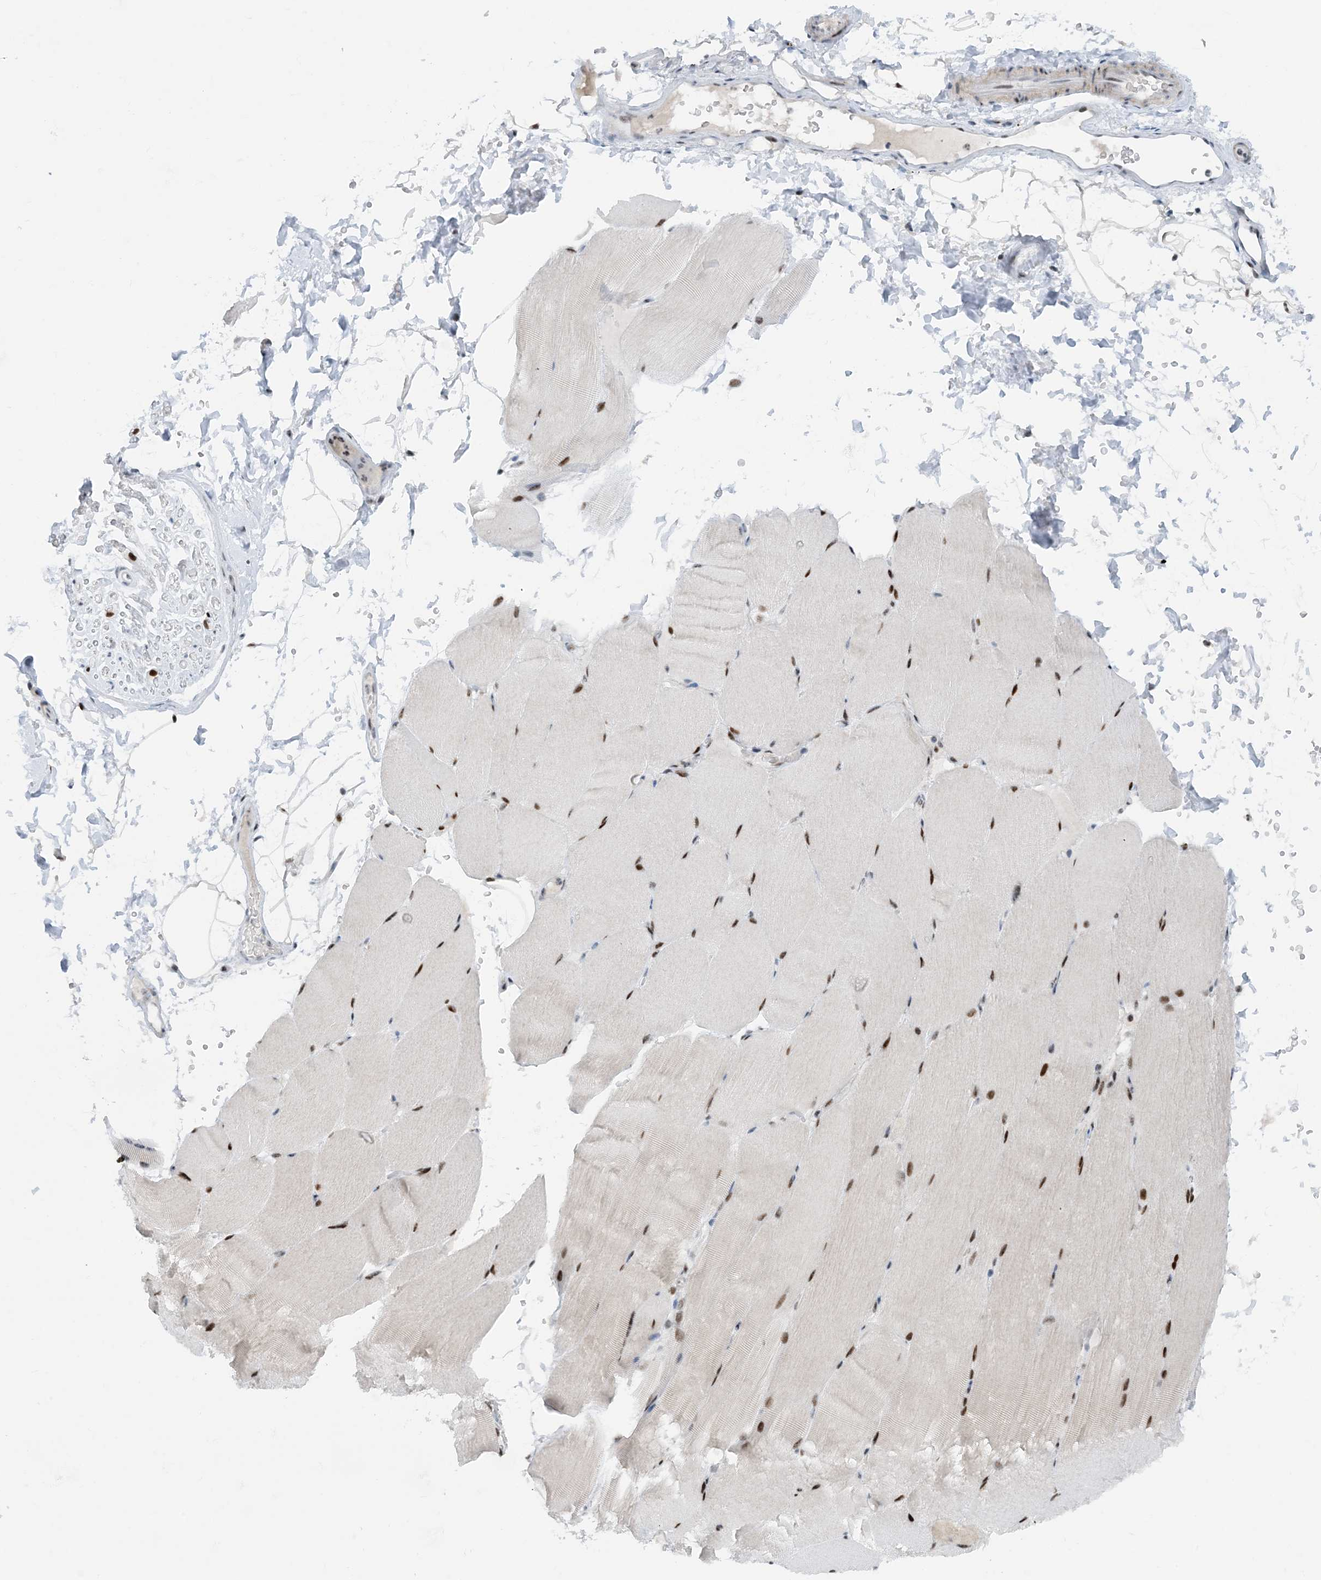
{"staining": {"intensity": "moderate", "quantity": ">75%", "location": "nuclear"}, "tissue": "skeletal muscle", "cell_type": "Myocytes", "image_type": "normal", "snomed": [{"axis": "morphology", "description": "Normal tissue, NOS"}, {"axis": "topography", "description": "Skeletal muscle"}, {"axis": "topography", "description": "Parathyroid gland"}], "caption": "Skeletal muscle stained with DAB IHC displays medium levels of moderate nuclear expression in about >75% of myocytes. The staining was performed using DAB (3,3'-diaminobenzidine) to visualize the protein expression in brown, while the nuclei were stained in blue with hematoxylin (Magnification: 20x).", "gene": "HEMK1", "patient": {"sex": "female", "age": 37}}